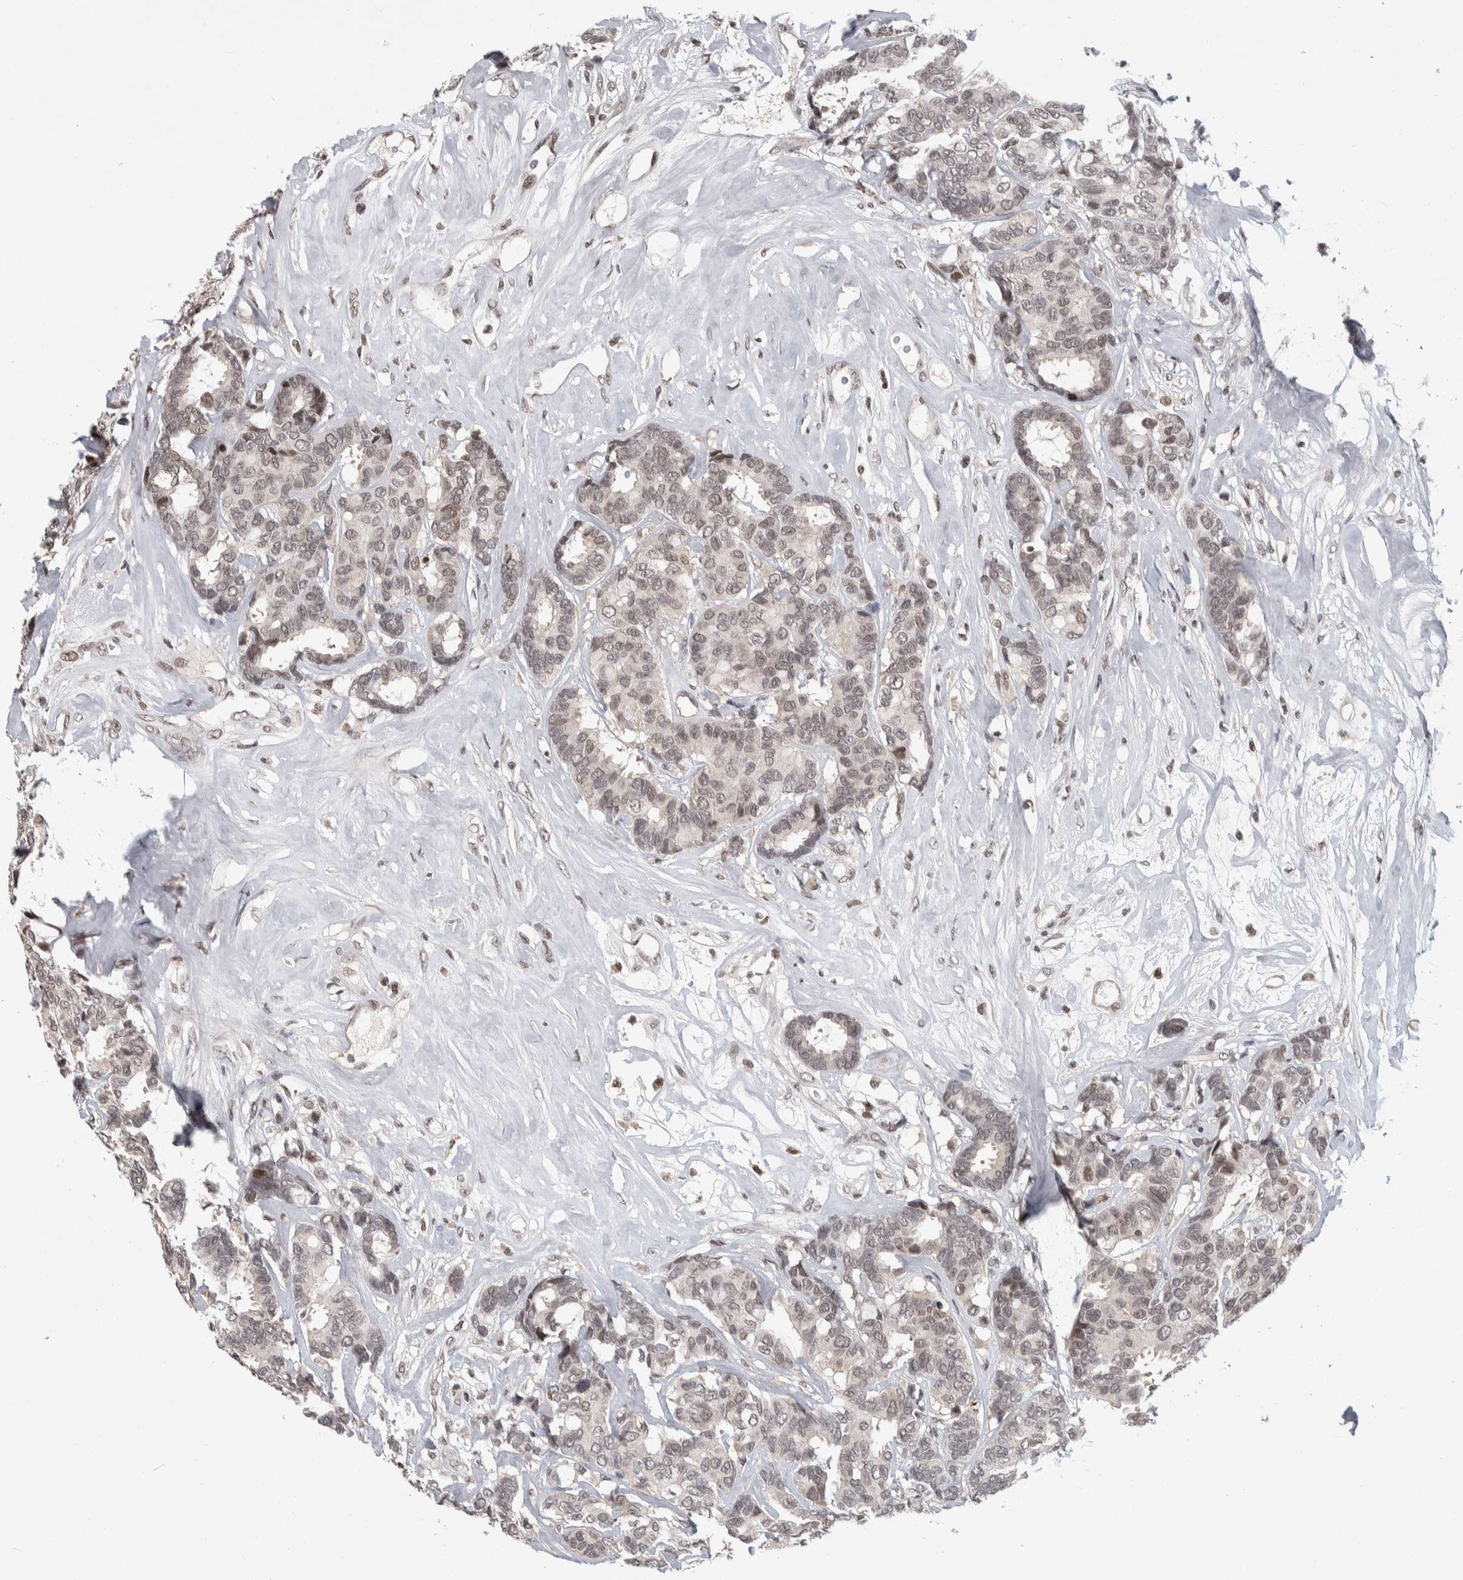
{"staining": {"intensity": "weak", "quantity": "25%-75%", "location": "nuclear"}, "tissue": "breast cancer", "cell_type": "Tumor cells", "image_type": "cancer", "snomed": [{"axis": "morphology", "description": "Duct carcinoma"}, {"axis": "topography", "description": "Breast"}], "caption": "A histopathology image showing weak nuclear positivity in about 25%-75% of tumor cells in infiltrating ductal carcinoma (breast), as visualized by brown immunohistochemical staining.", "gene": "ZSCAN21", "patient": {"sex": "female", "age": 87}}